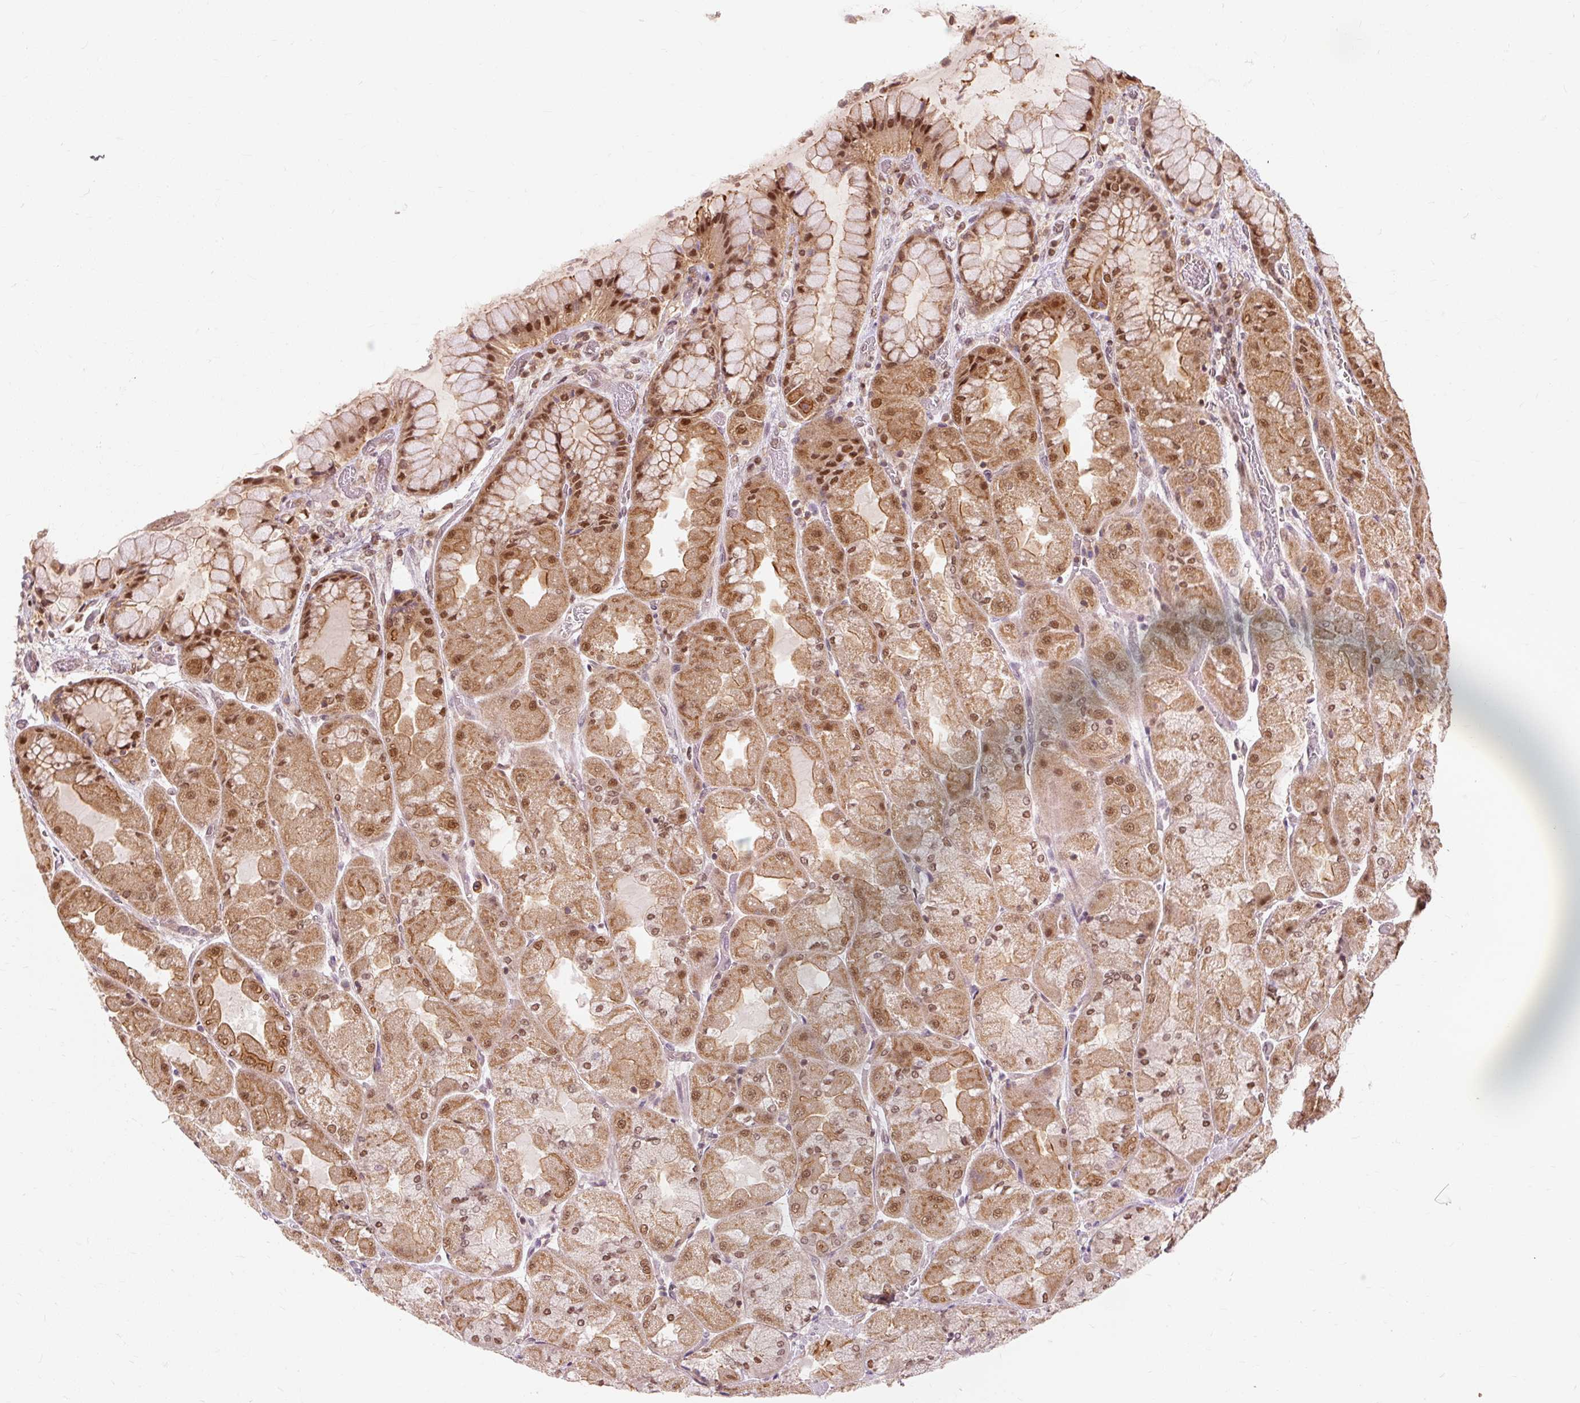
{"staining": {"intensity": "strong", "quantity": ">75%", "location": "cytoplasmic/membranous,nuclear"}, "tissue": "stomach", "cell_type": "Glandular cells", "image_type": "normal", "snomed": [{"axis": "morphology", "description": "Normal tissue, NOS"}, {"axis": "topography", "description": "Stomach"}], "caption": "A high-resolution micrograph shows immunohistochemistry (IHC) staining of unremarkable stomach, which shows strong cytoplasmic/membranous,nuclear expression in approximately >75% of glandular cells. (DAB (3,3'-diaminobenzidine) IHC, brown staining for protein, blue staining for nuclei).", "gene": "CSTF1", "patient": {"sex": "female", "age": 61}}